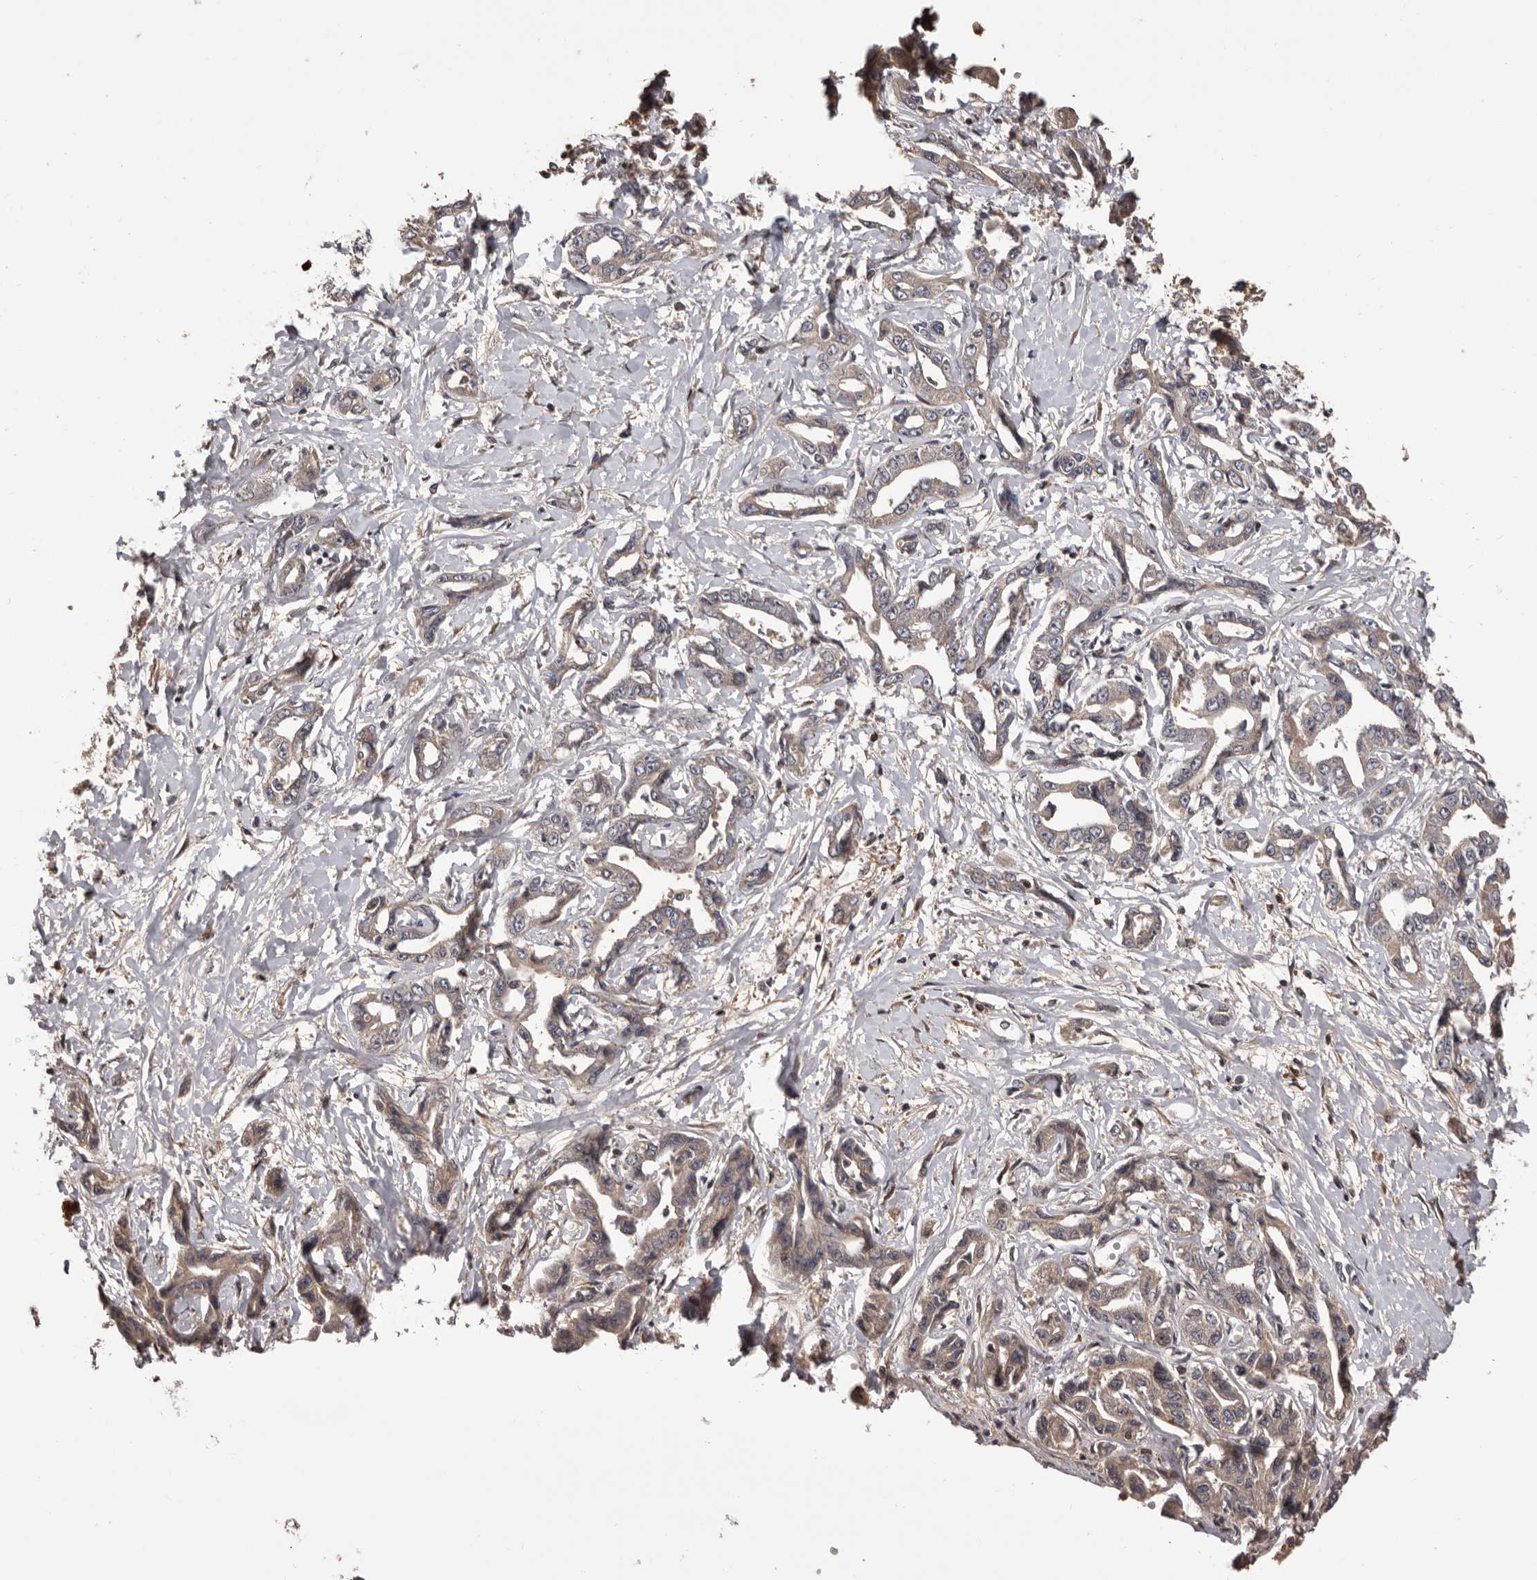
{"staining": {"intensity": "weak", "quantity": ">75%", "location": "cytoplasmic/membranous"}, "tissue": "liver cancer", "cell_type": "Tumor cells", "image_type": "cancer", "snomed": [{"axis": "morphology", "description": "Cholangiocarcinoma"}, {"axis": "topography", "description": "Liver"}], "caption": "A high-resolution photomicrograph shows immunohistochemistry (IHC) staining of cholangiocarcinoma (liver), which shows weak cytoplasmic/membranous staining in about >75% of tumor cells. (DAB (3,3'-diaminobenzidine) IHC with brightfield microscopy, high magnification).", "gene": "ADAMTS2", "patient": {"sex": "male", "age": 59}}